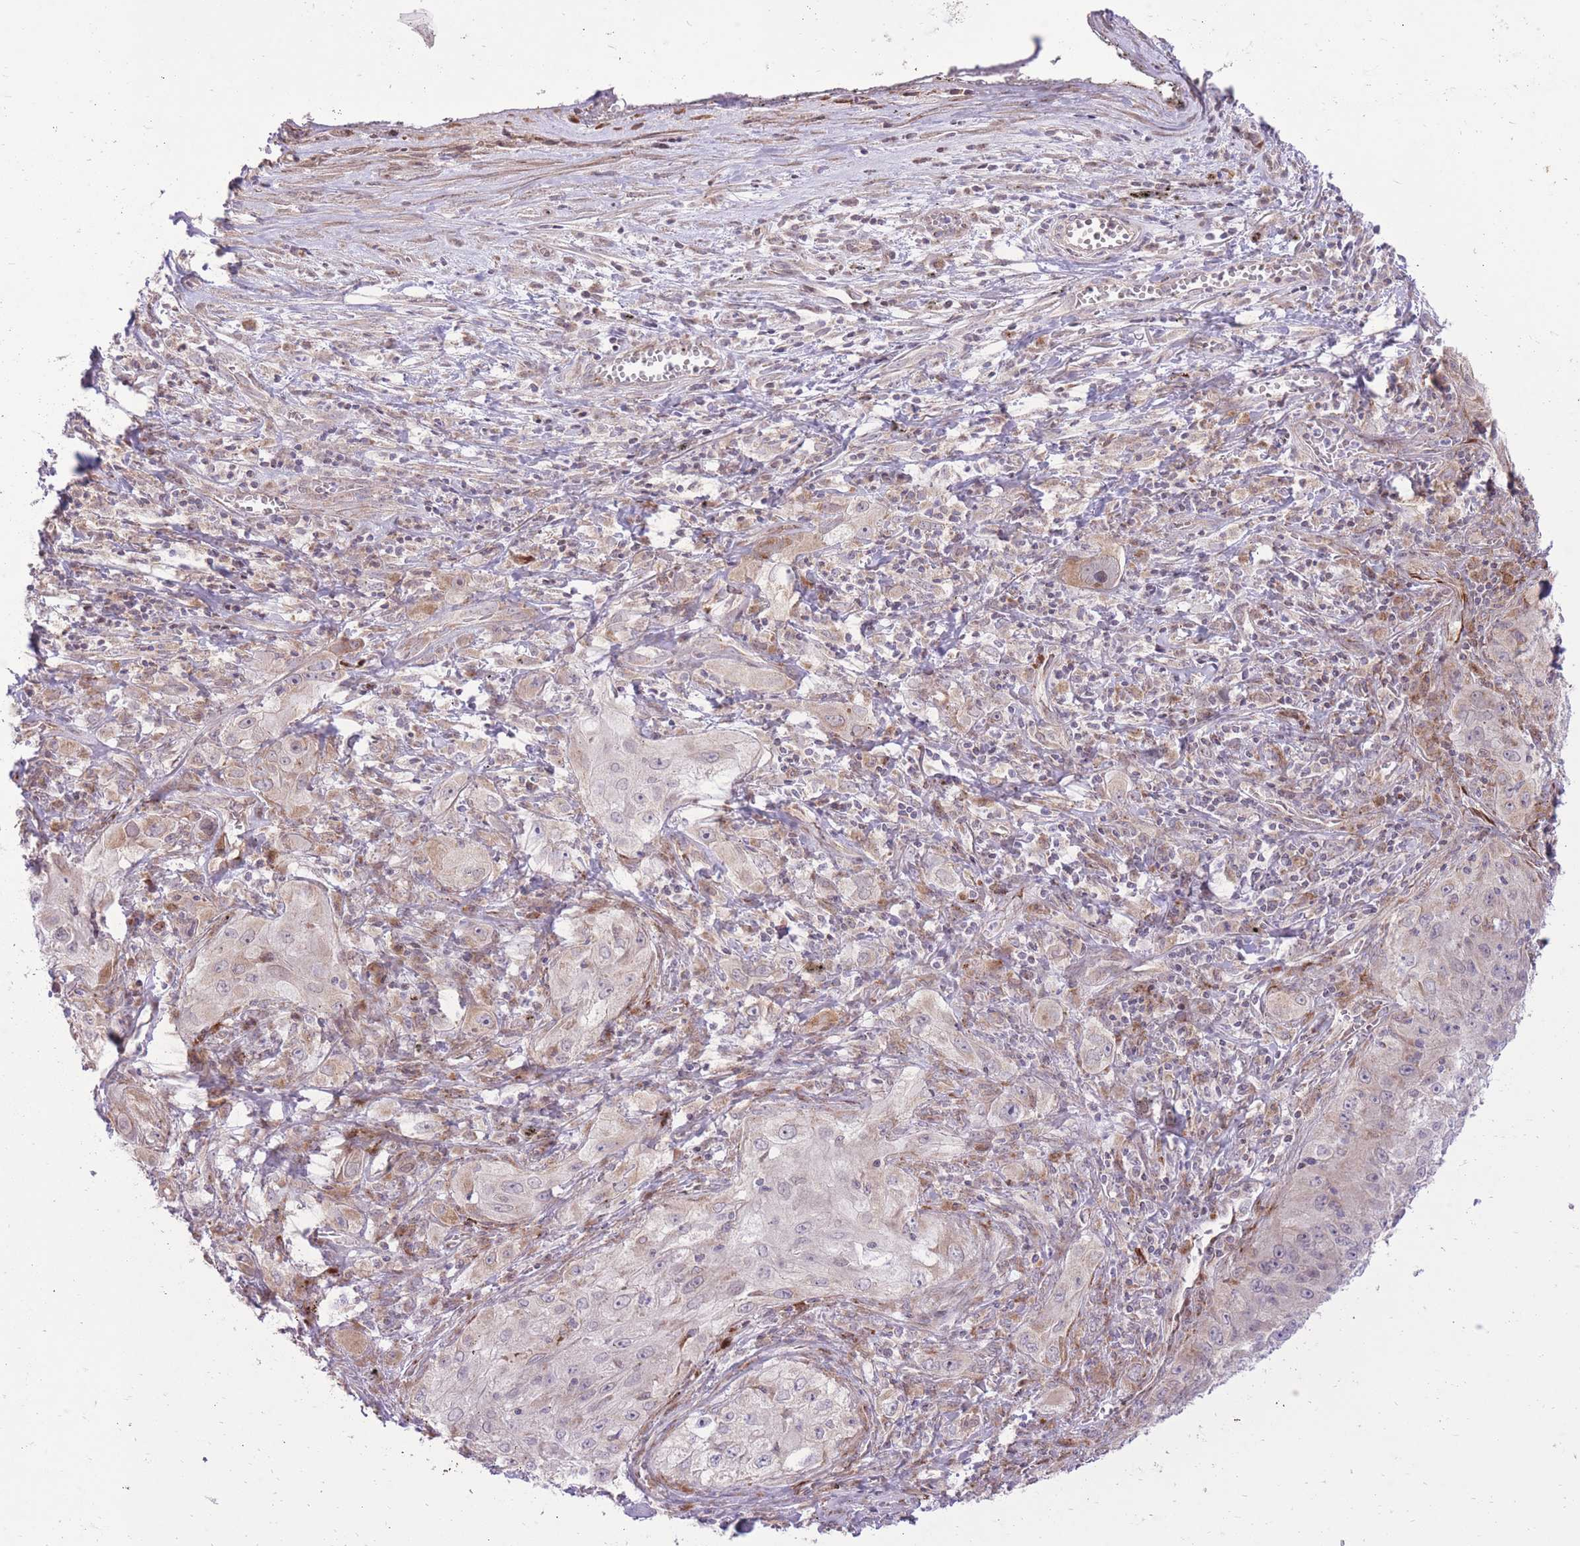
{"staining": {"intensity": "weak", "quantity": "<25%", "location": "cytoplasmic/membranous"}, "tissue": "lung cancer", "cell_type": "Tumor cells", "image_type": "cancer", "snomed": [{"axis": "morphology", "description": "Squamous cell carcinoma, NOS"}, {"axis": "topography", "description": "Lung"}], "caption": "Immunohistochemistry histopathology image of neoplastic tissue: lung squamous cell carcinoma stained with DAB (3,3'-diaminobenzidine) displays no significant protein staining in tumor cells. (DAB (3,3'-diaminobenzidine) immunohistochemistry, high magnification).", "gene": "SLC4A4", "patient": {"sex": "female", "age": 69}}